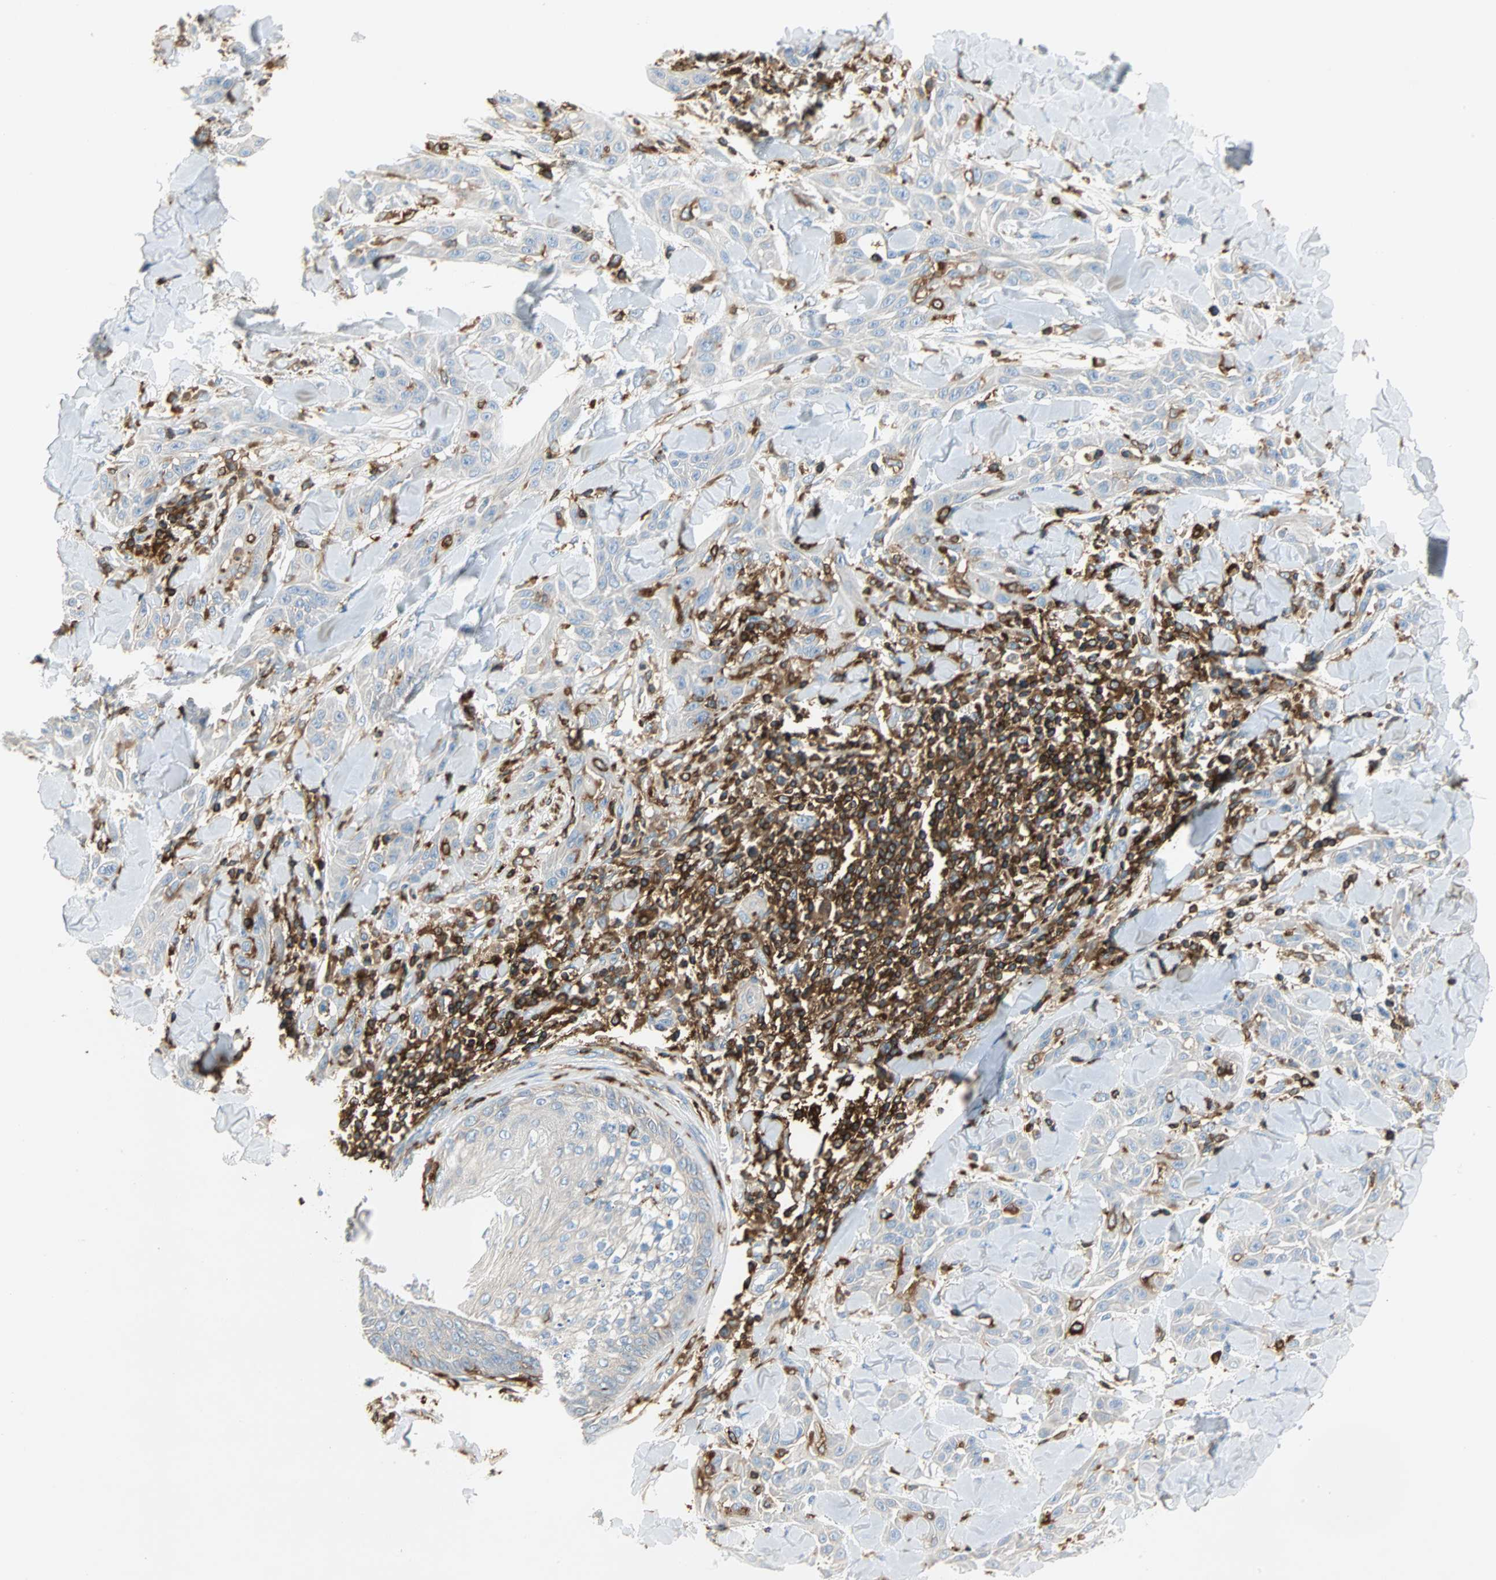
{"staining": {"intensity": "negative", "quantity": "none", "location": "none"}, "tissue": "skin cancer", "cell_type": "Tumor cells", "image_type": "cancer", "snomed": [{"axis": "morphology", "description": "Squamous cell carcinoma, NOS"}, {"axis": "topography", "description": "Skin"}], "caption": "The histopathology image exhibits no significant positivity in tumor cells of squamous cell carcinoma (skin).", "gene": "FMNL1", "patient": {"sex": "male", "age": 24}}